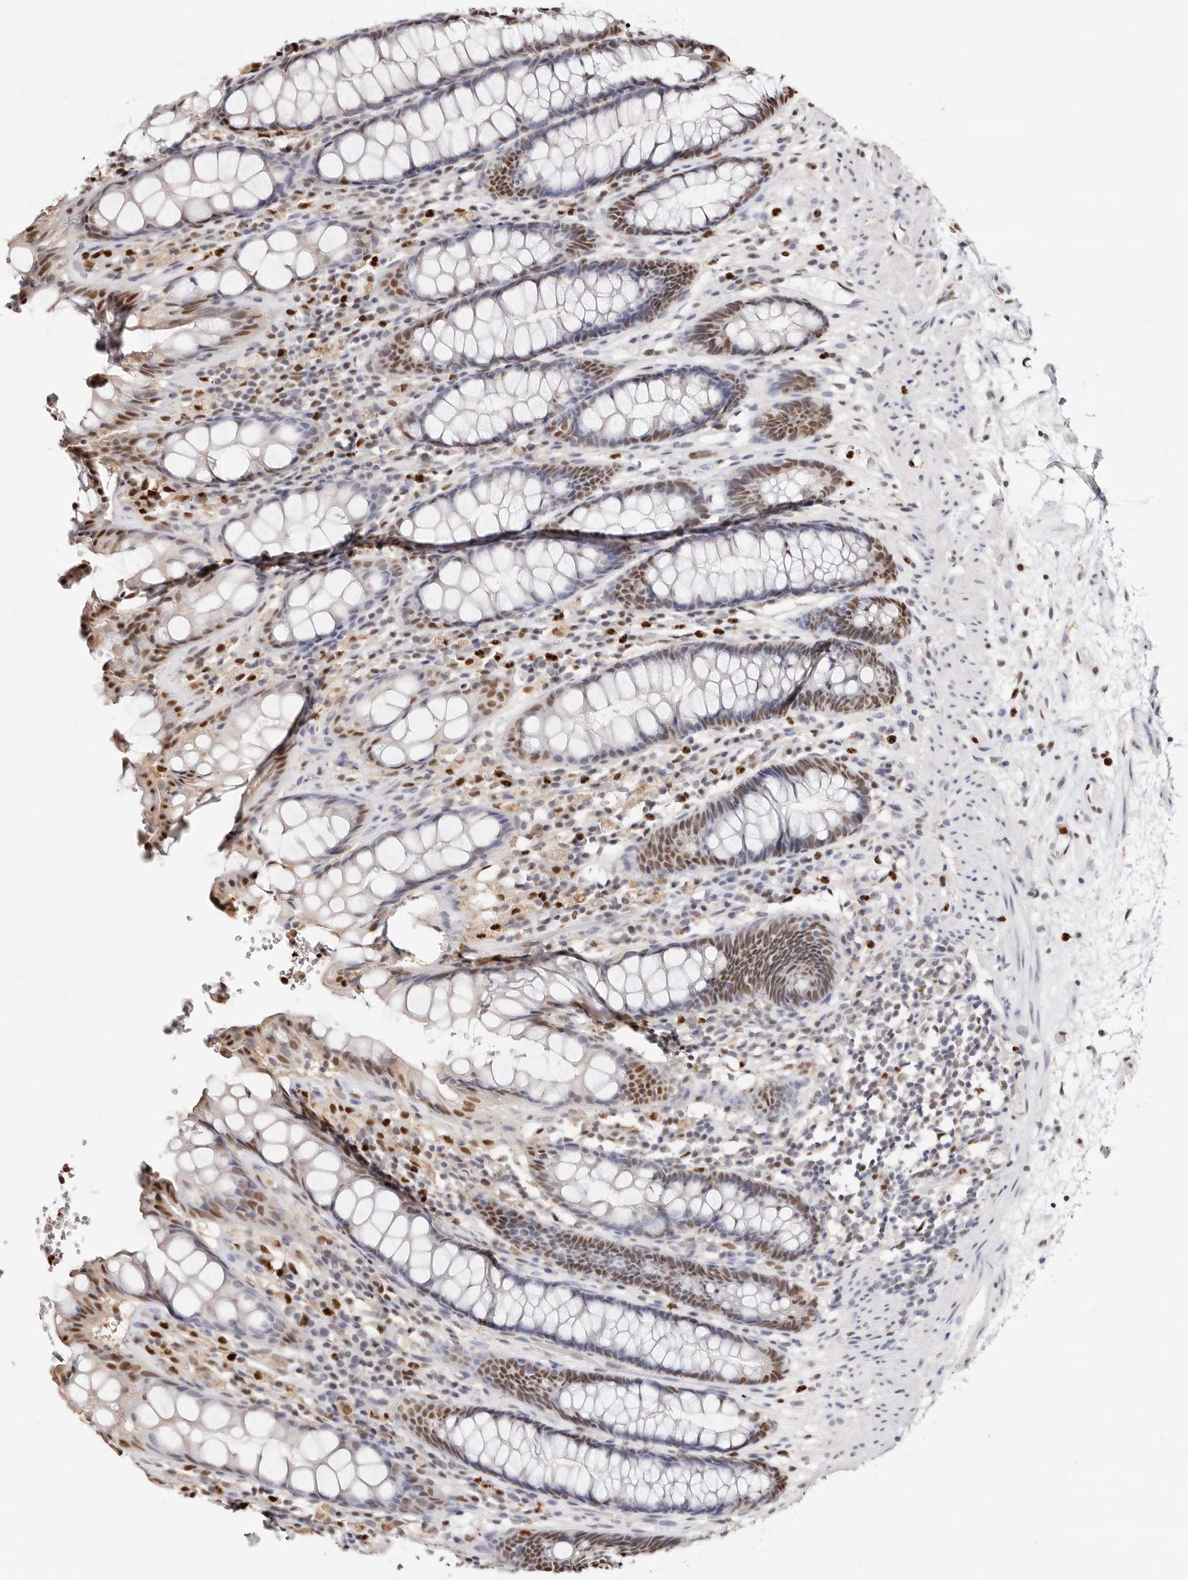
{"staining": {"intensity": "moderate", "quantity": "25%-75%", "location": "nuclear"}, "tissue": "rectum", "cell_type": "Glandular cells", "image_type": "normal", "snomed": [{"axis": "morphology", "description": "Normal tissue, NOS"}, {"axis": "topography", "description": "Rectum"}], "caption": "Immunohistochemical staining of benign rectum exhibits 25%-75% levels of moderate nuclear protein expression in approximately 25%-75% of glandular cells.", "gene": "TKT", "patient": {"sex": "male", "age": 64}}